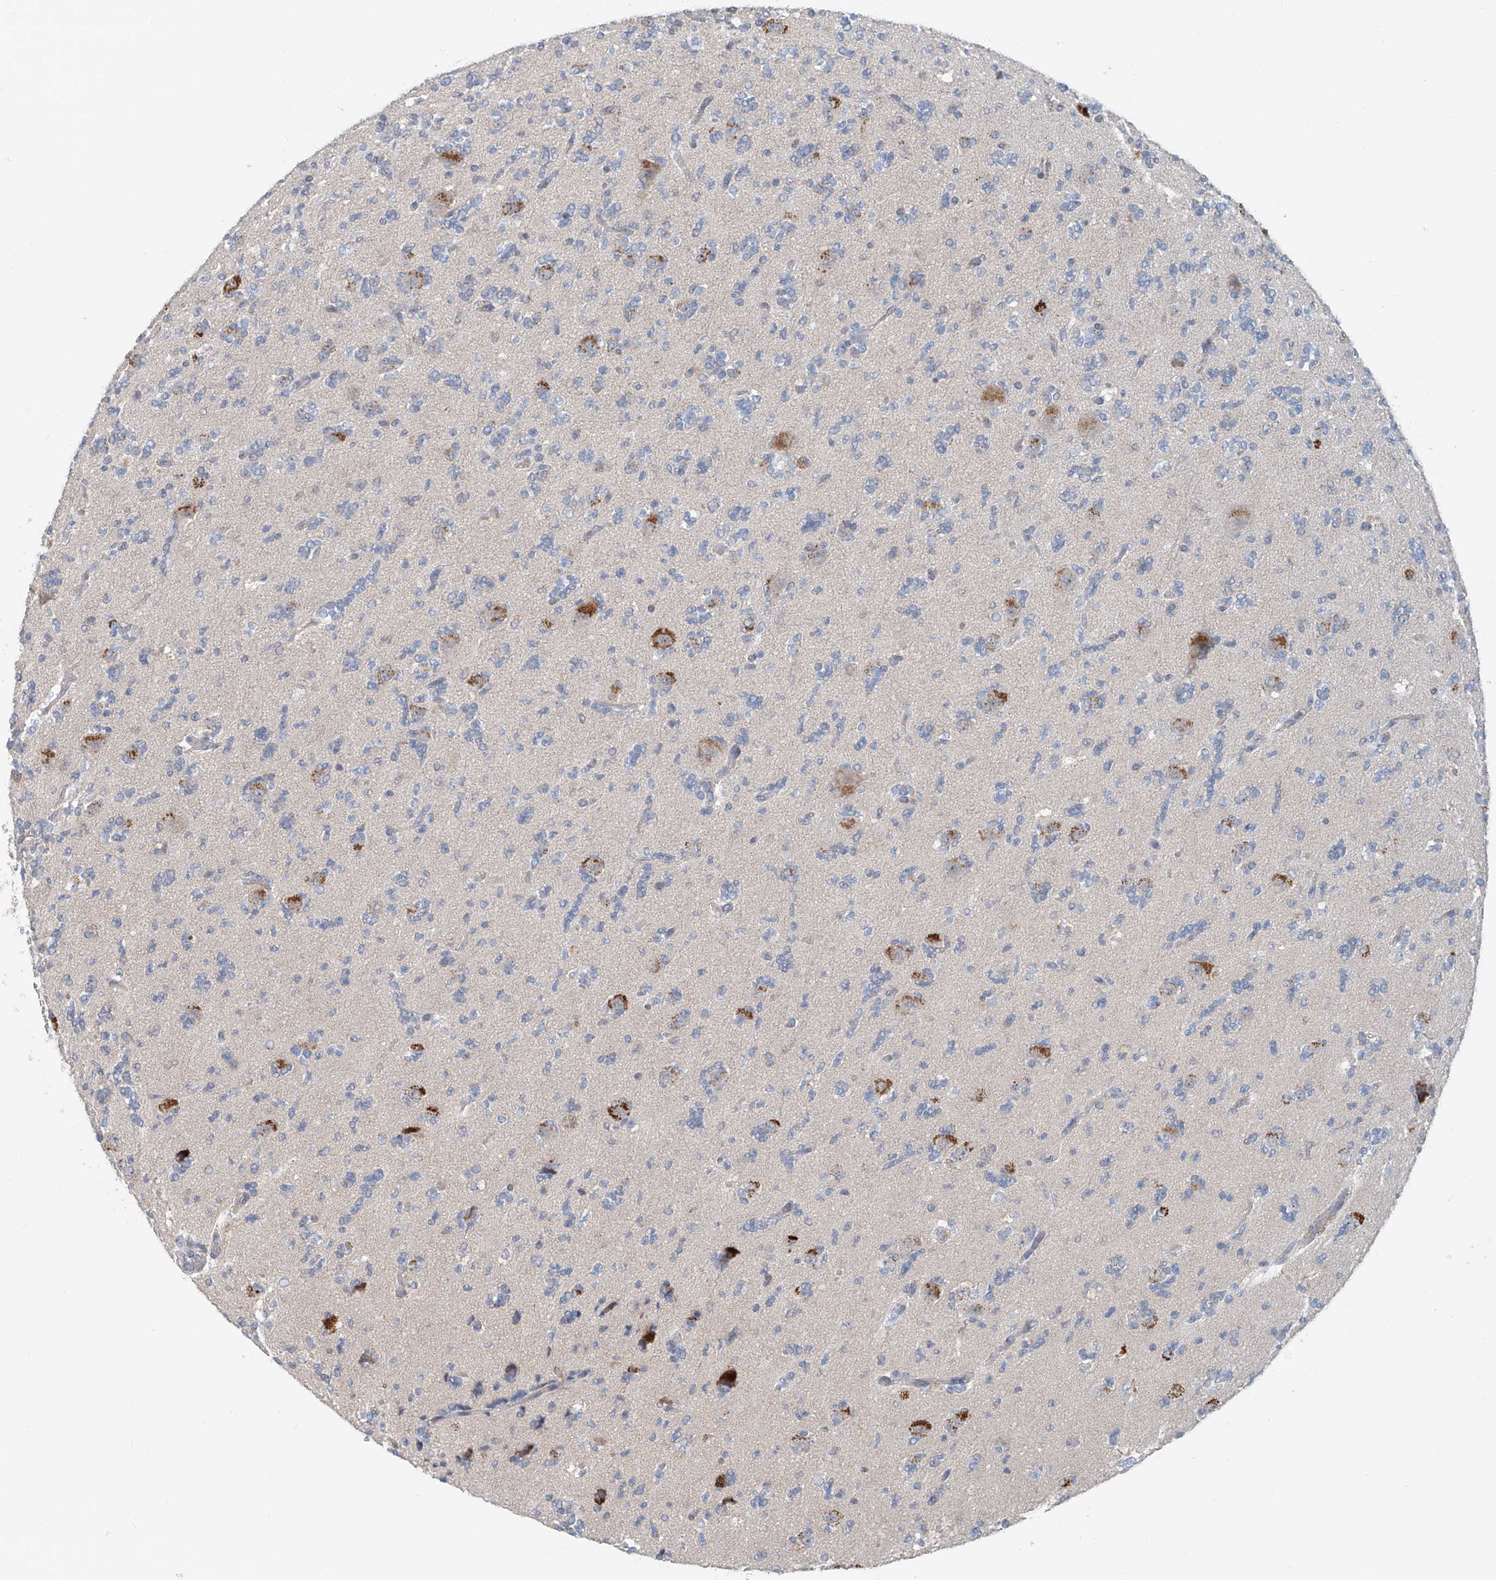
{"staining": {"intensity": "negative", "quantity": "none", "location": "none"}, "tissue": "glioma", "cell_type": "Tumor cells", "image_type": "cancer", "snomed": [{"axis": "morphology", "description": "Glioma, malignant, High grade"}, {"axis": "topography", "description": "Brain"}], "caption": "This photomicrograph is of high-grade glioma (malignant) stained with IHC to label a protein in brown with the nuclei are counter-stained blue. There is no staining in tumor cells.", "gene": "KCNK10", "patient": {"sex": "female", "age": 62}}